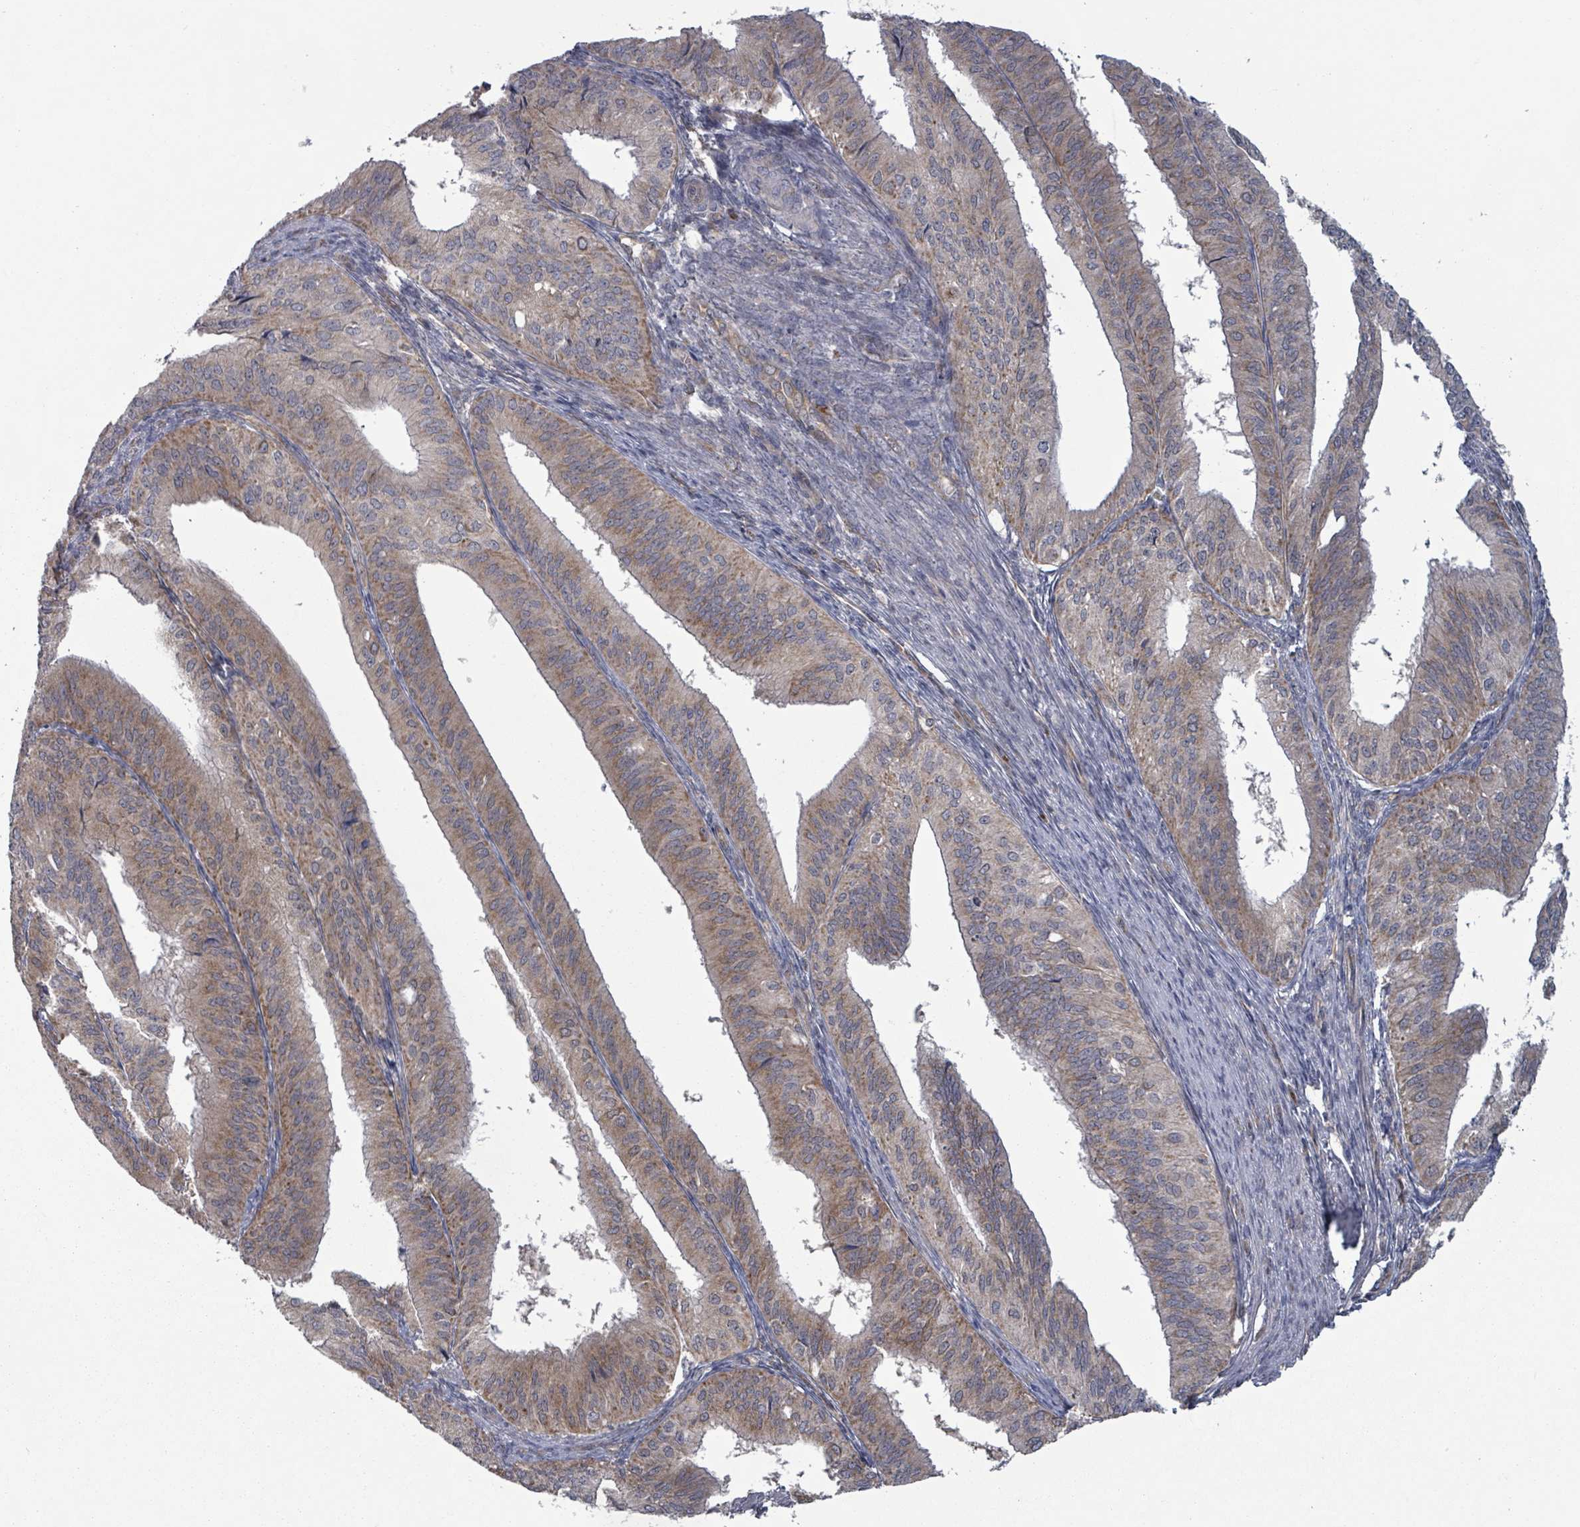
{"staining": {"intensity": "moderate", "quantity": ">75%", "location": "cytoplasmic/membranous"}, "tissue": "endometrial cancer", "cell_type": "Tumor cells", "image_type": "cancer", "snomed": [{"axis": "morphology", "description": "Adenocarcinoma, NOS"}, {"axis": "topography", "description": "Endometrium"}], "caption": "This is an image of immunohistochemistry (IHC) staining of endometrial cancer, which shows moderate positivity in the cytoplasmic/membranous of tumor cells.", "gene": "FKBP1A", "patient": {"sex": "female", "age": 50}}